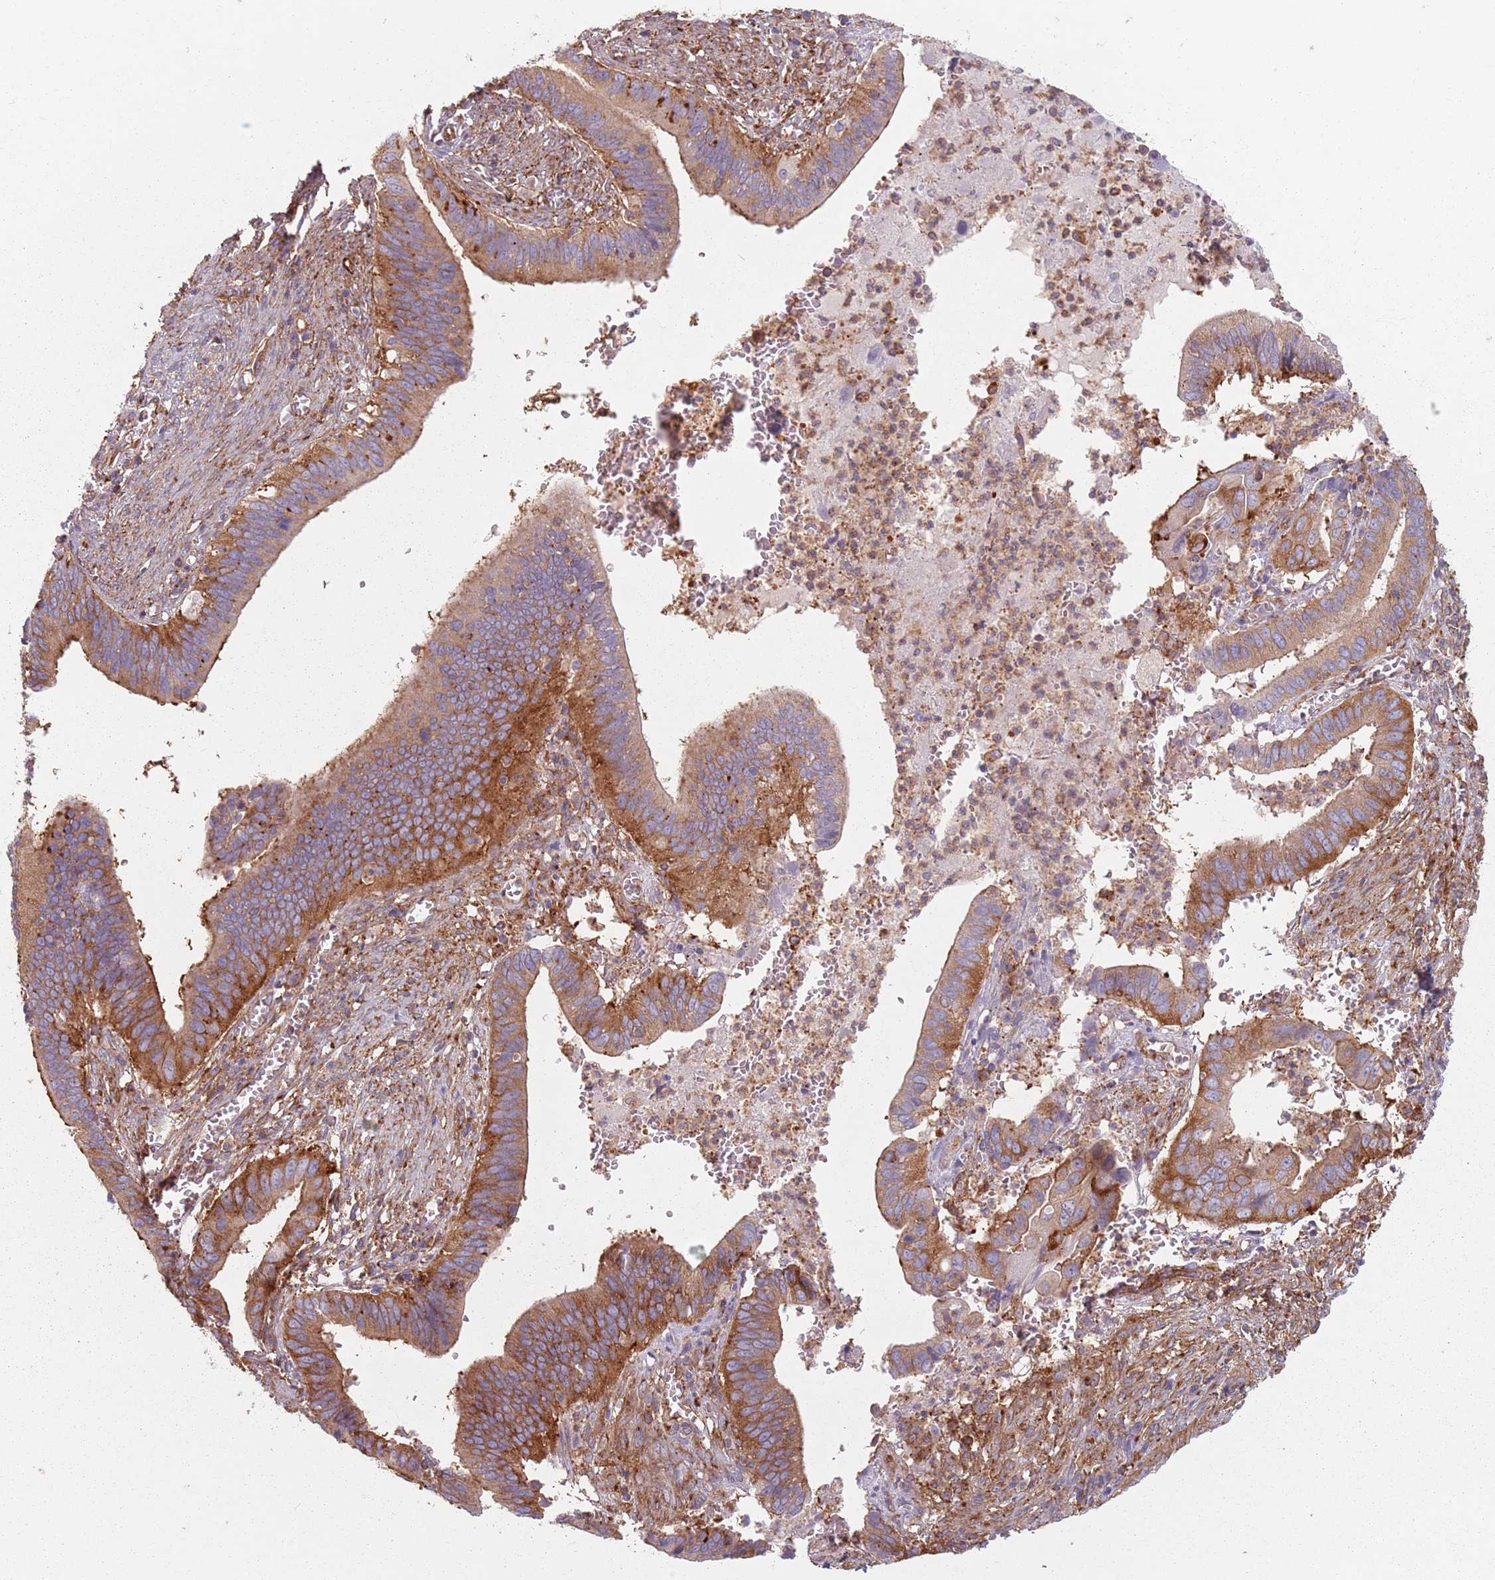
{"staining": {"intensity": "strong", "quantity": "25%-75%", "location": "cytoplasmic/membranous"}, "tissue": "cervical cancer", "cell_type": "Tumor cells", "image_type": "cancer", "snomed": [{"axis": "morphology", "description": "Adenocarcinoma, NOS"}, {"axis": "topography", "description": "Cervix"}], "caption": "Cervical adenocarcinoma stained with immunohistochemistry reveals strong cytoplasmic/membranous staining in about 25%-75% of tumor cells.", "gene": "TPD52L2", "patient": {"sex": "female", "age": 42}}